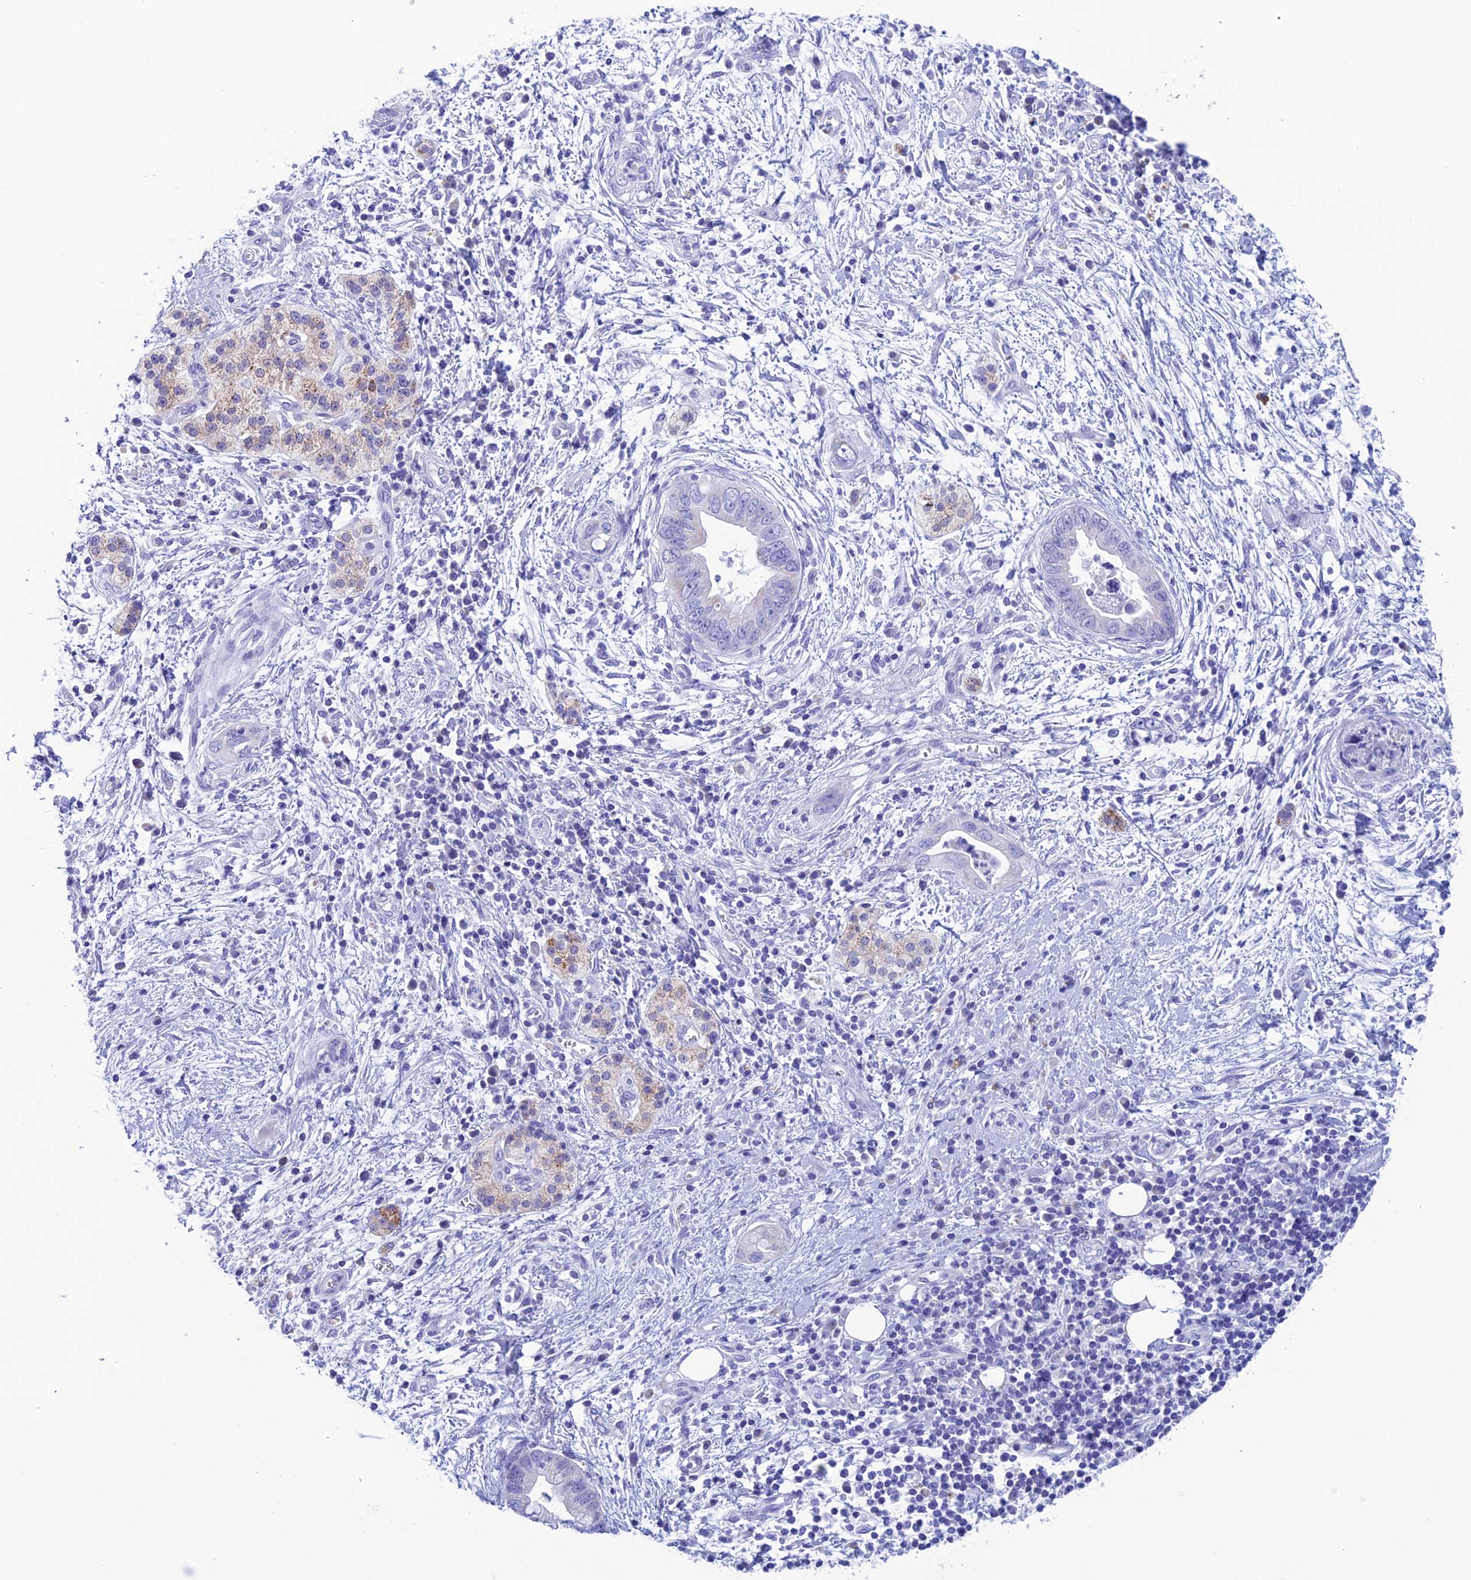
{"staining": {"intensity": "negative", "quantity": "none", "location": "none"}, "tissue": "pancreatic cancer", "cell_type": "Tumor cells", "image_type": "cancer", "snomed": [{"axis": "morphology", "description": "Adenocarcinoma, NOS"}, {"axis": "topography", "description": "Pancreas"}], "caption": "Immunohistochemistry (IHC) micrograph of pancreatic cancer (adenocarcinoma) stained for a protein (brown), which shows no staining in tumor cells. (DAB immunohistochemistry visualized using brightfield microscopy, high magnification).", "gene": "NXPE4", "patient": {"sex": "male", "age": 75}}